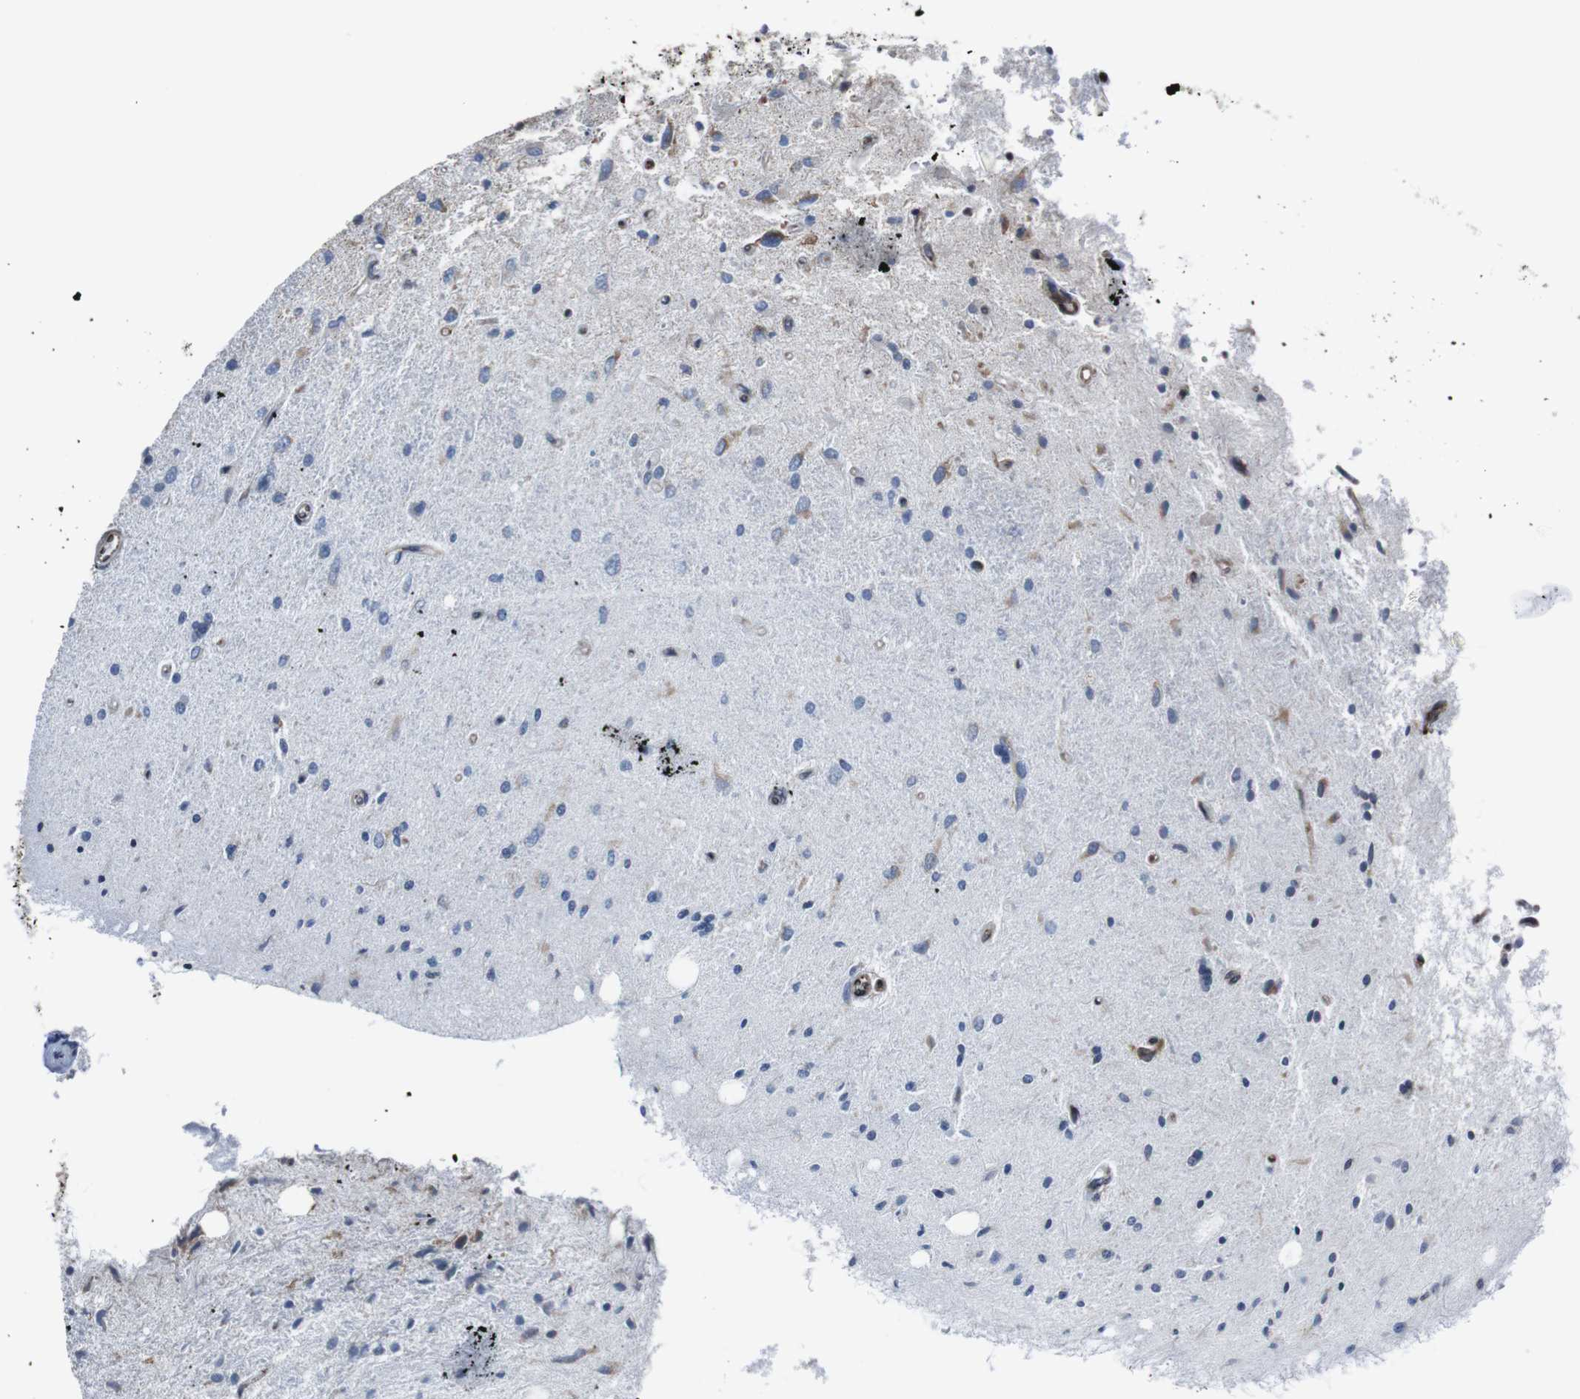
{"staining": {"intensity": "negative", "quantity": "none", "location": "none"}, "tissue": "glioma", "cell_type": "Tumor cells", "image_type": "cancer", "snomed": [{"axis": "morphology", "description": "Glioma, malignant, Low grade"}, {"axis": "topography", "description": "Brain"}], "caption": "Micrograph shows no protein positivity in tumor cells of glioma tissue. The staining was performed using DAB to visualize the protein expression in brown, while the nuclei were stained in blue with hematoxylin (Magnification: 20x).", "gene": "ROMO1", "patient": {"sex": "male", "age": 77}}